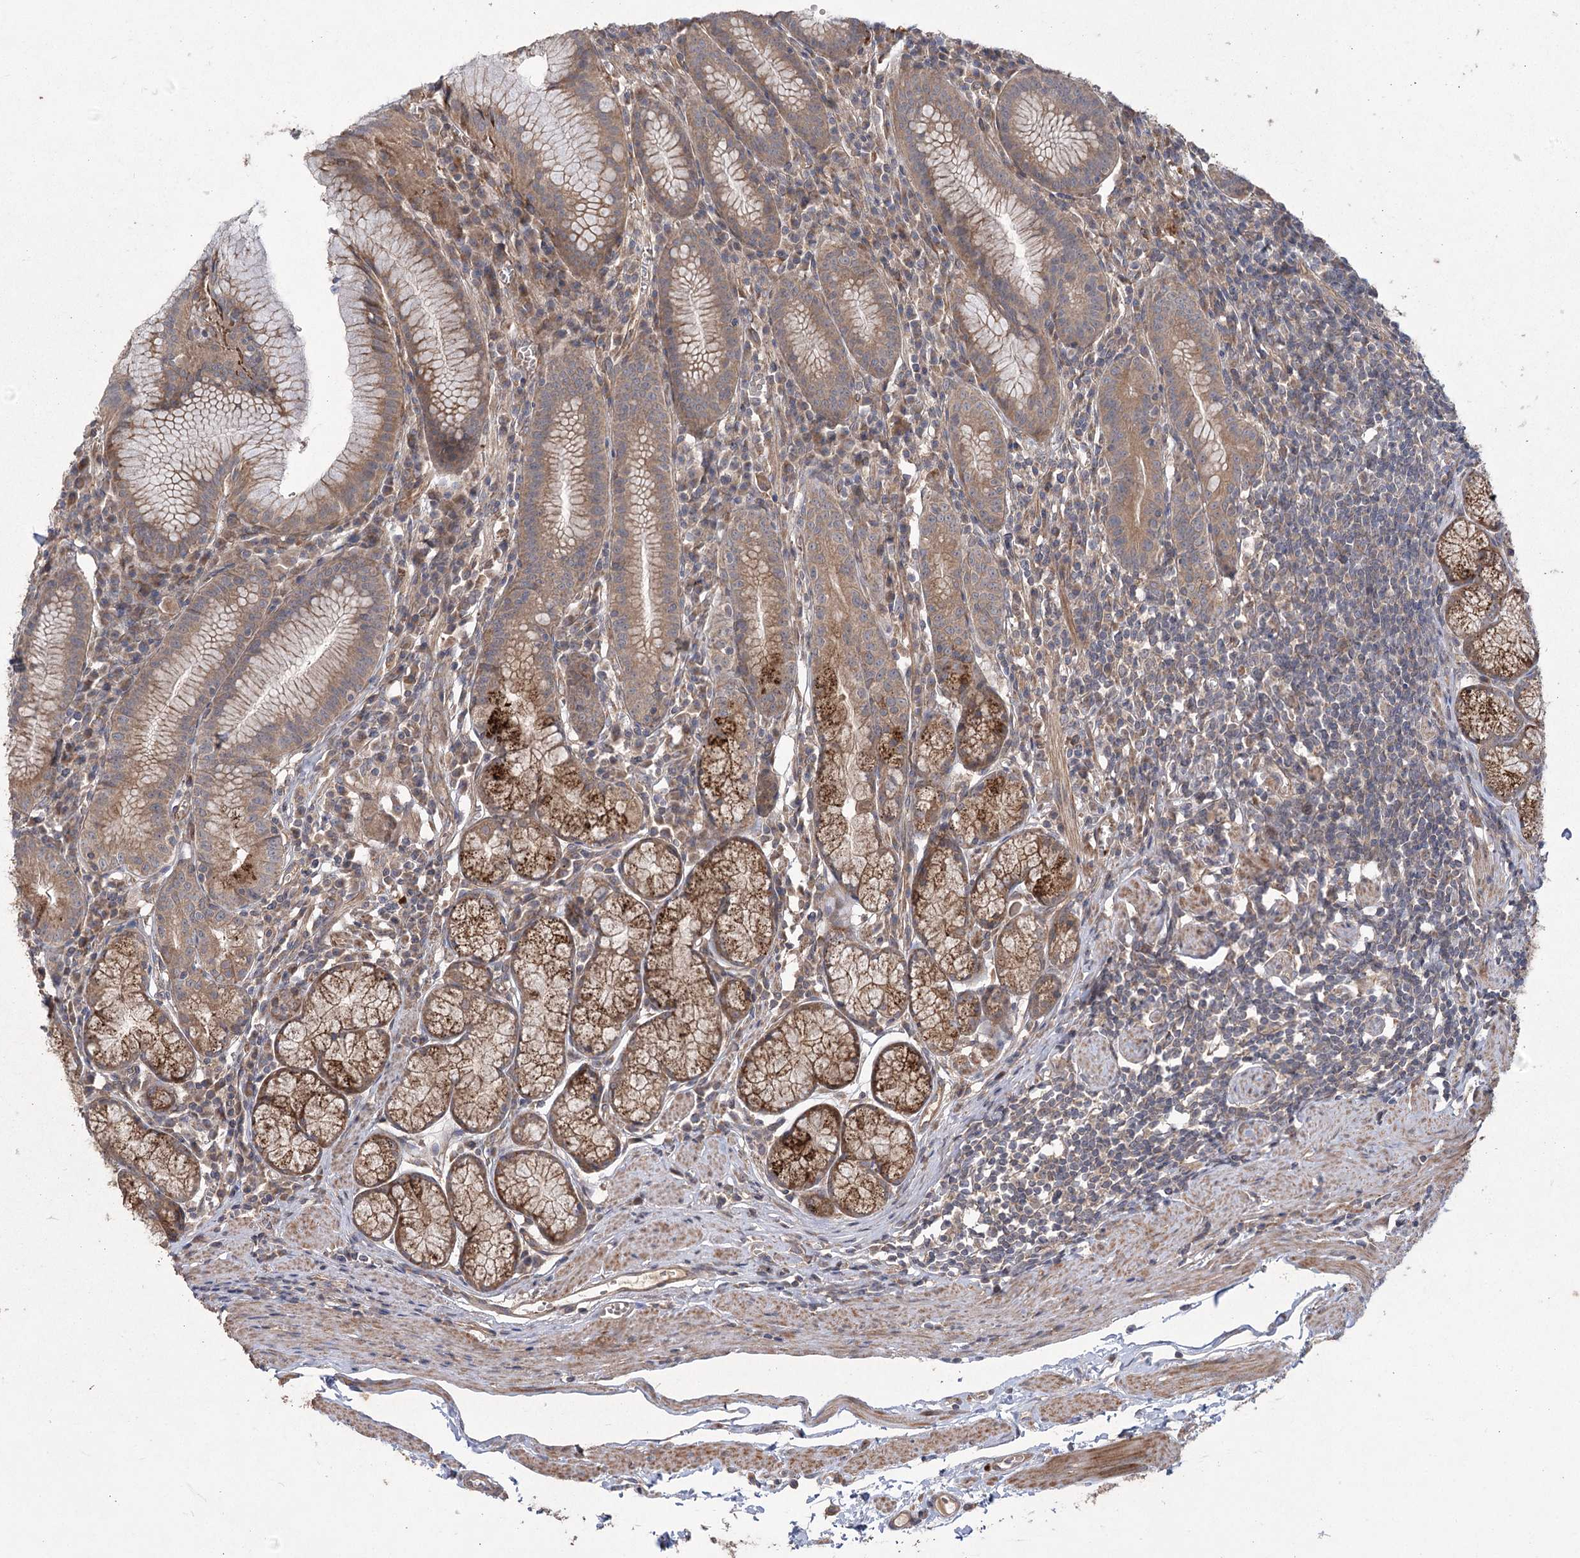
{"staining": {"intensity": "strong", "quantity": ">75%", "location": "cytoplasmic/membranous"}, "tissue": "stomach", "cell_type": "Glandular cells", "image_type": "normal", "snomed": [{"axis": "morphology", "description": "Normal tissue, NOS"}, {"axis": "topography", "description": "Stomach"}], "caption": "Stomach stained with immunohistochemistry shows strong cytoplasmic/membranous positivity in approximately >75% of glandular cells. (DAB (3,3'-diaminobenzidine) IHC with brightfield microscopy, high magnification).", "gene": "RIN2", "patient": {"sex": "male", "age": 55}}